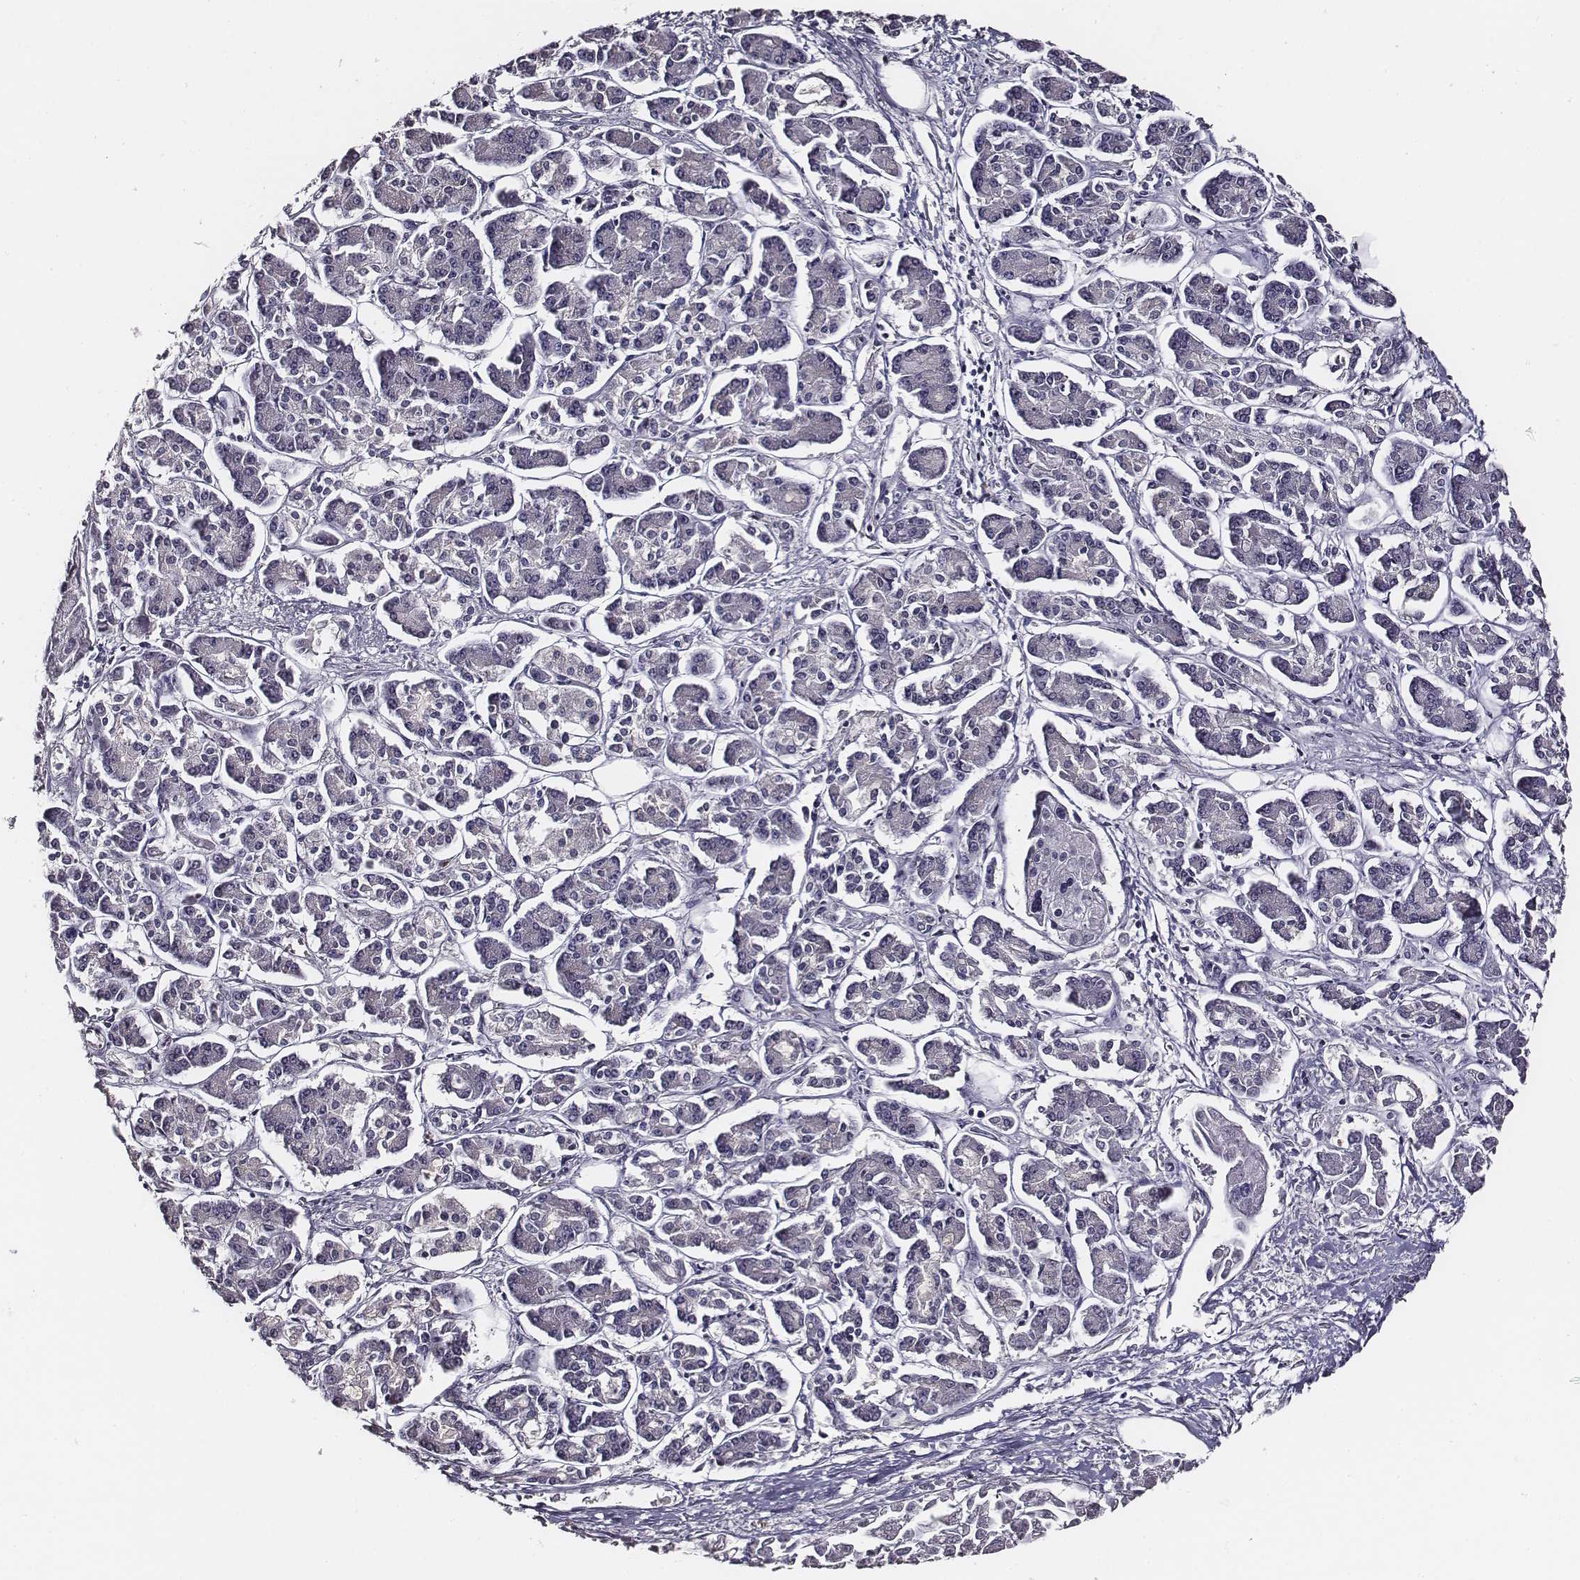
{"staining": {"intensity": "negative", "quantity": "none", "location": "none"}, "tissue": "pancreatic cancer", "cell_type": "Tumor cells", "image_type": "cancer", "snomed": [{"axis": "morphology", "description": "Adenocarcinoma, NOS"}, {"axis": "topography", "description": "Pancreas"}], "caption": "Pancreatic cancer stained for a protein using immunohistochemistry reveals no staining tumor cells.", "gene": "AADAT", "patient": {"sex": "male", "age": 85}}